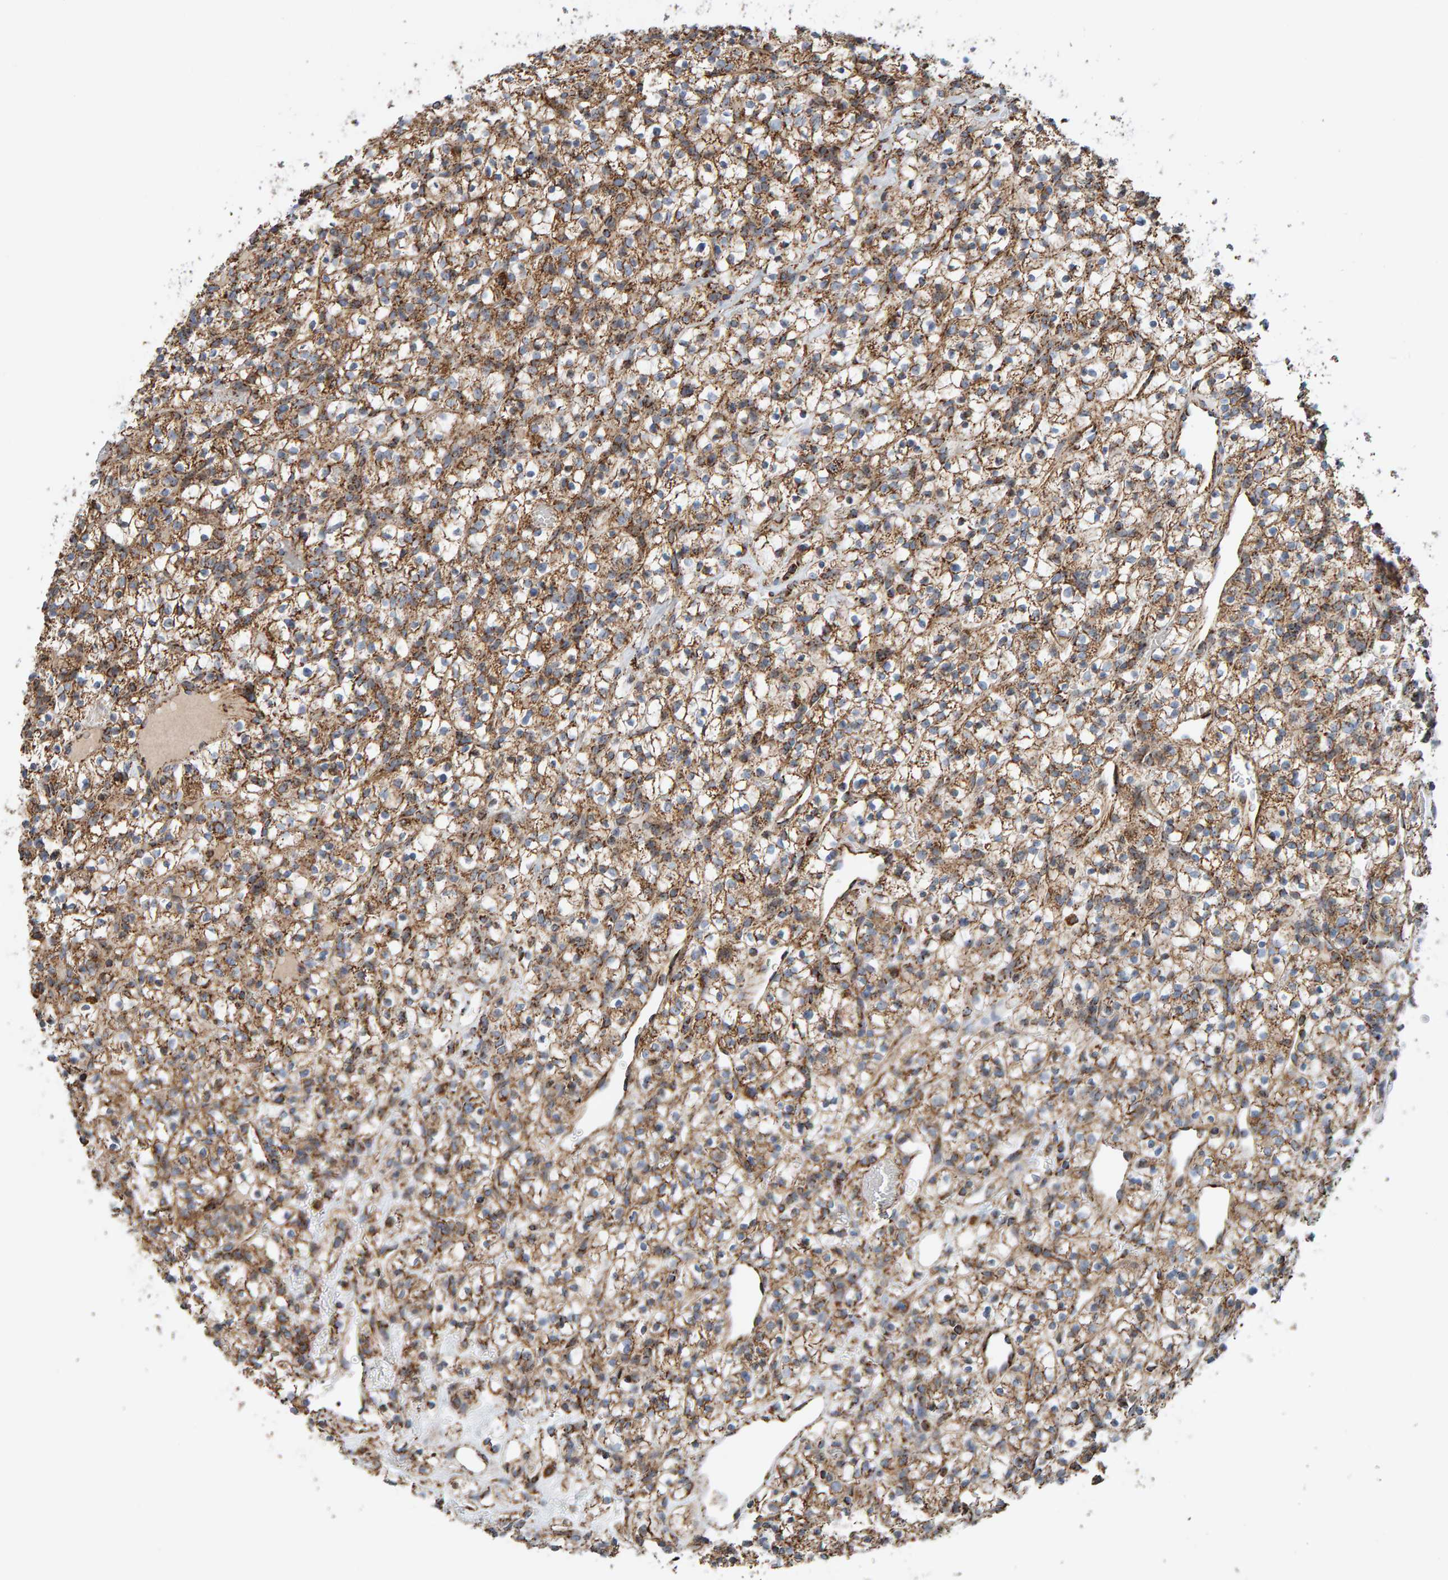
{"staining": {"intensity": "moderate", "quantity": ">75%", "location": "cytoplasmic/membranous"}, "tissue": "renal cancer", "cell_type": "Tumor cells", "image_type": "cancer", "snomed": [{"axis": "morphology", "description": "Adenocarcinoma, NOS"}, {"axis": "topography", "description": "Kidney"}], "caption": "Protein staining of adenocarcinoma (renal) tissue exhibits moderate cytoplasmic/membranous expression in approximately >75% of tumor cells.", "gene": "MRPL45", "patient": {"sex": "female", "age": 57}}